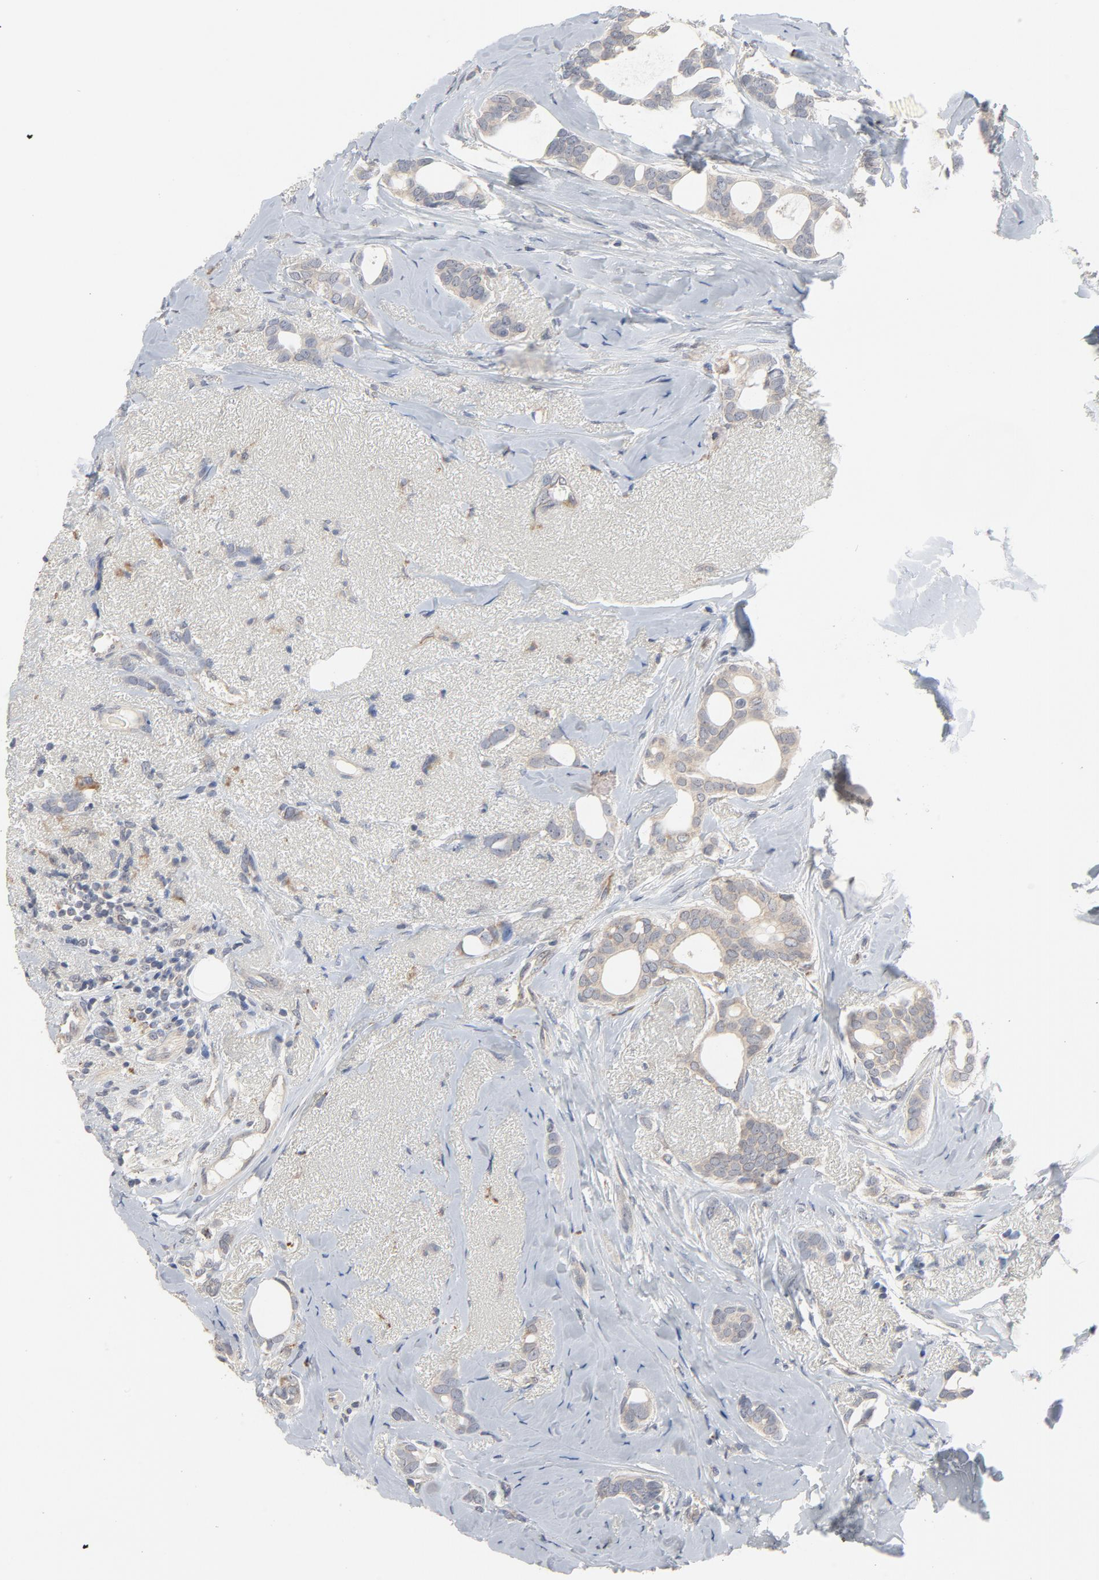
{"staining": {"intensity": "weak", "quantity": "25%-75%", "location": "cytoplasmic/membranous"}, "tissue": "breast cancer", "cell_type": "Tumor cells", "image_type": "cancer", "snomed": [{"axis": "morphology", "description": "Duct carcinoma"}, {"axis": "topography", "description": "Breast"}], "caption": "Immunohistochemical staining of intraductal carcinoma (breast) exhibits low levels of weak cytoplasmic/membranous staining in approximately 25%-75% of tumor cells.", "gene": "C14orf119", "patient": {"sex": "female", "age": 54}}